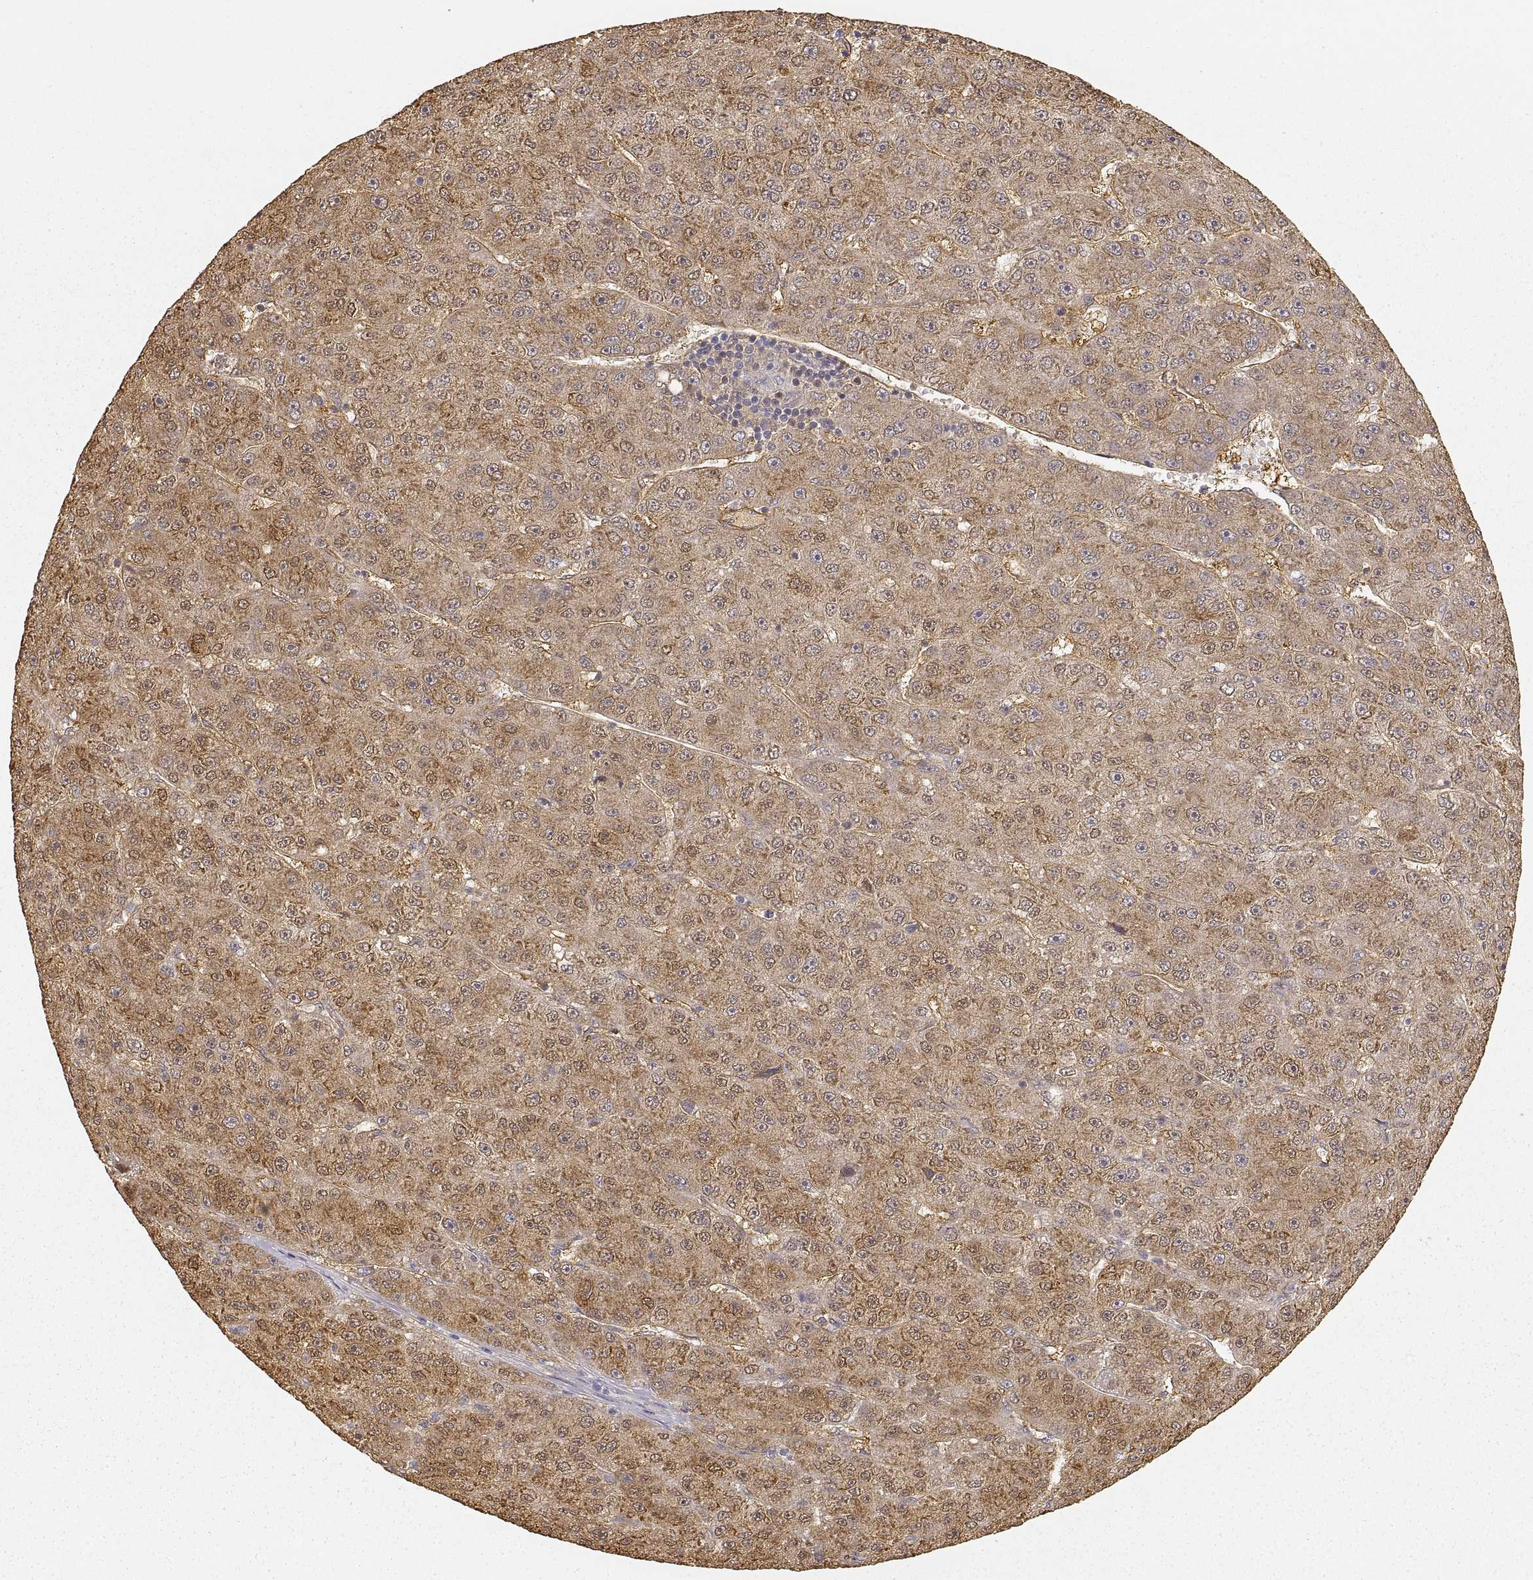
{"staining": {"intensity": "moderate", "quantity": ">75%", "location": "cytoplasmic/membranous"}, "tissue": "liver cancer", "cell_type": "Tumor cells", "image_type": "cancer", "snomed": [{"axis": "morphology", "description": "Carcinoma, Hepatocellular, NOS"}, {"axis": "topography", "description": "Liver"}], "caption": "This is a histology image of IHC staining of hepatocellular carcinoma (liver), which shows moderate expression in the cytoplasmic/membranous of tumor cells.", "gene": "LAMA4", "patient": {"sex": "male", "age": 67}}